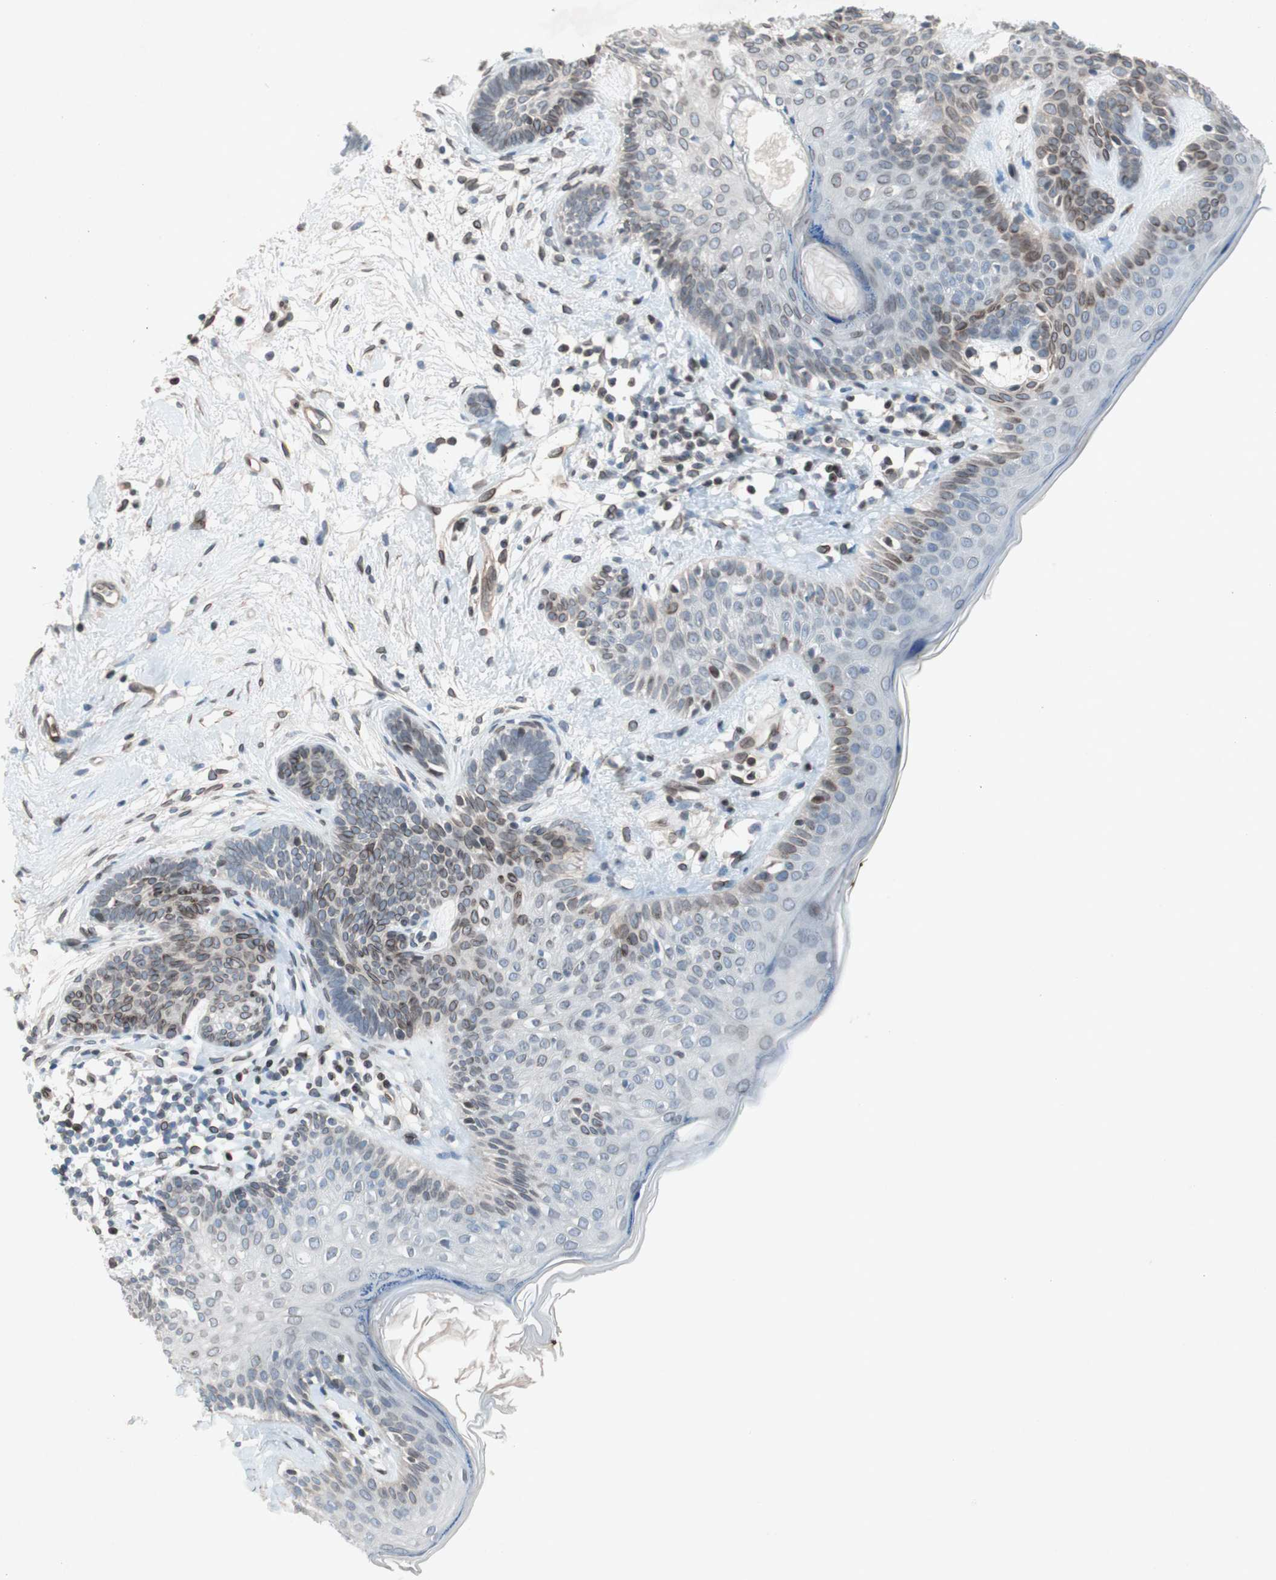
{"staining": {"intensity": "moderate", "quantity": "25%-75%", "location": "cytoplasmic/membranous,nuclear"}, "tissue": "skin cancer", "cell_type": "Tumor cells", "image_type": "cancer", "snomed": [{"axis": "morphology", "description": "Developmental malformation"}, {"axis": "morphology", "description": "Basal cell carcinoma"}, {"axis": "topography", "description": "Skin"}], "caption": "A brown stain shows moderate cytoplasmic/membranous and nuclear staining of a protein in human basal cell carcinoma (skin) tumor cells. (IHC, brightfield microscopy, high magnification).", "gene": "ARNT2", "patient": {"sex": "female", "age": 62}}